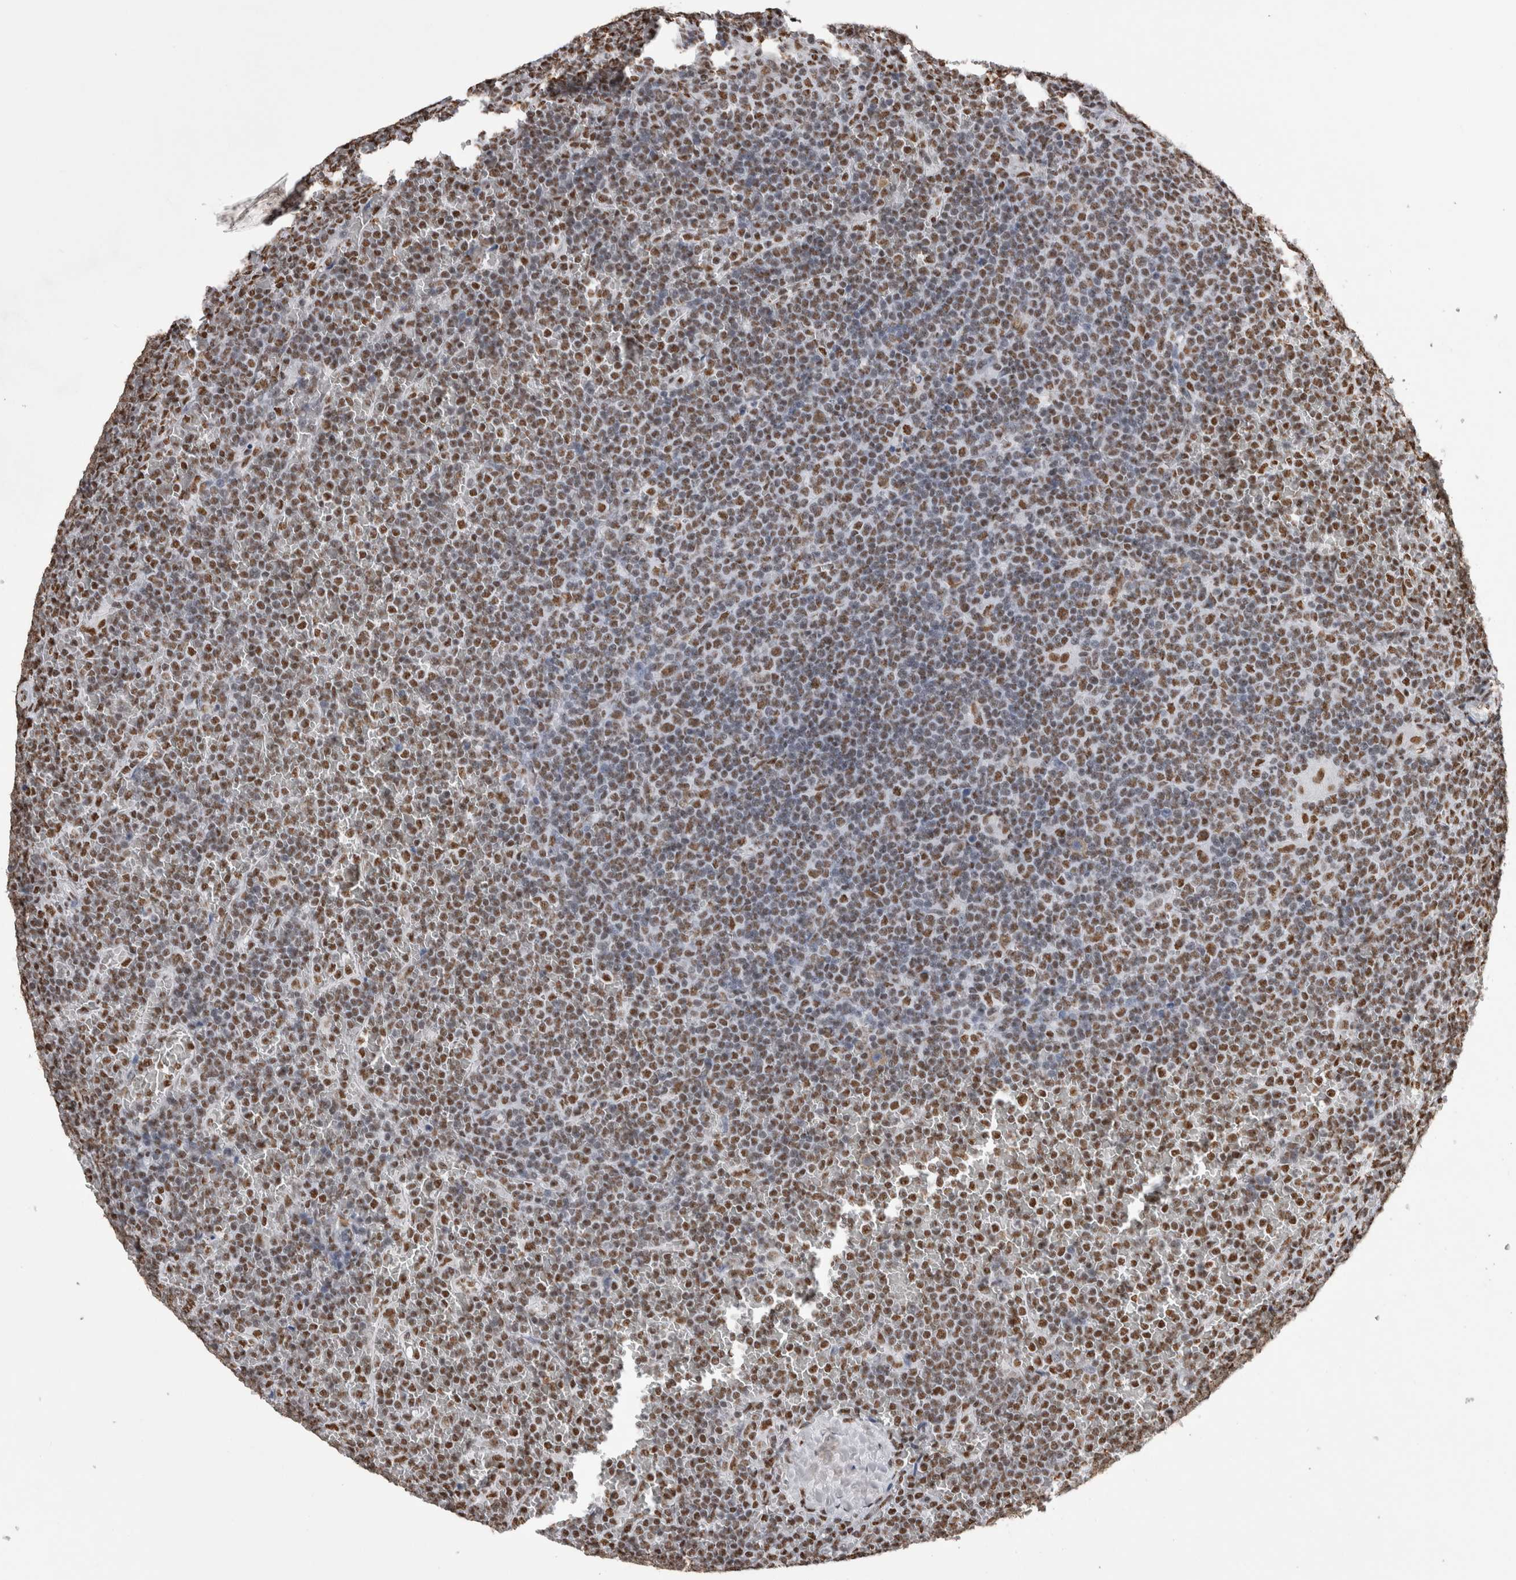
{"staining": {"intensity": "moderate", "quantity": ">75%", "location": "nuclear"}, "tissue": "lymphoma", "cell_type": "Tumor cells", "image_type": "cancer", "snomed": [{"axis": "morphology", "description": "Malignant lymphoma, non-Hodgkin's type, Low grade"}, {"axis": "topography", "description": "Spleen"}], "caption": "This is a micrograph of IHC staining of low-grade malignant lymphoma, non-Hodgkin's type, which shows moderate expression in the nuclear of tumor cells.", "gene": "ALPK3", "patient": {"sex": "female", "age": 19}}